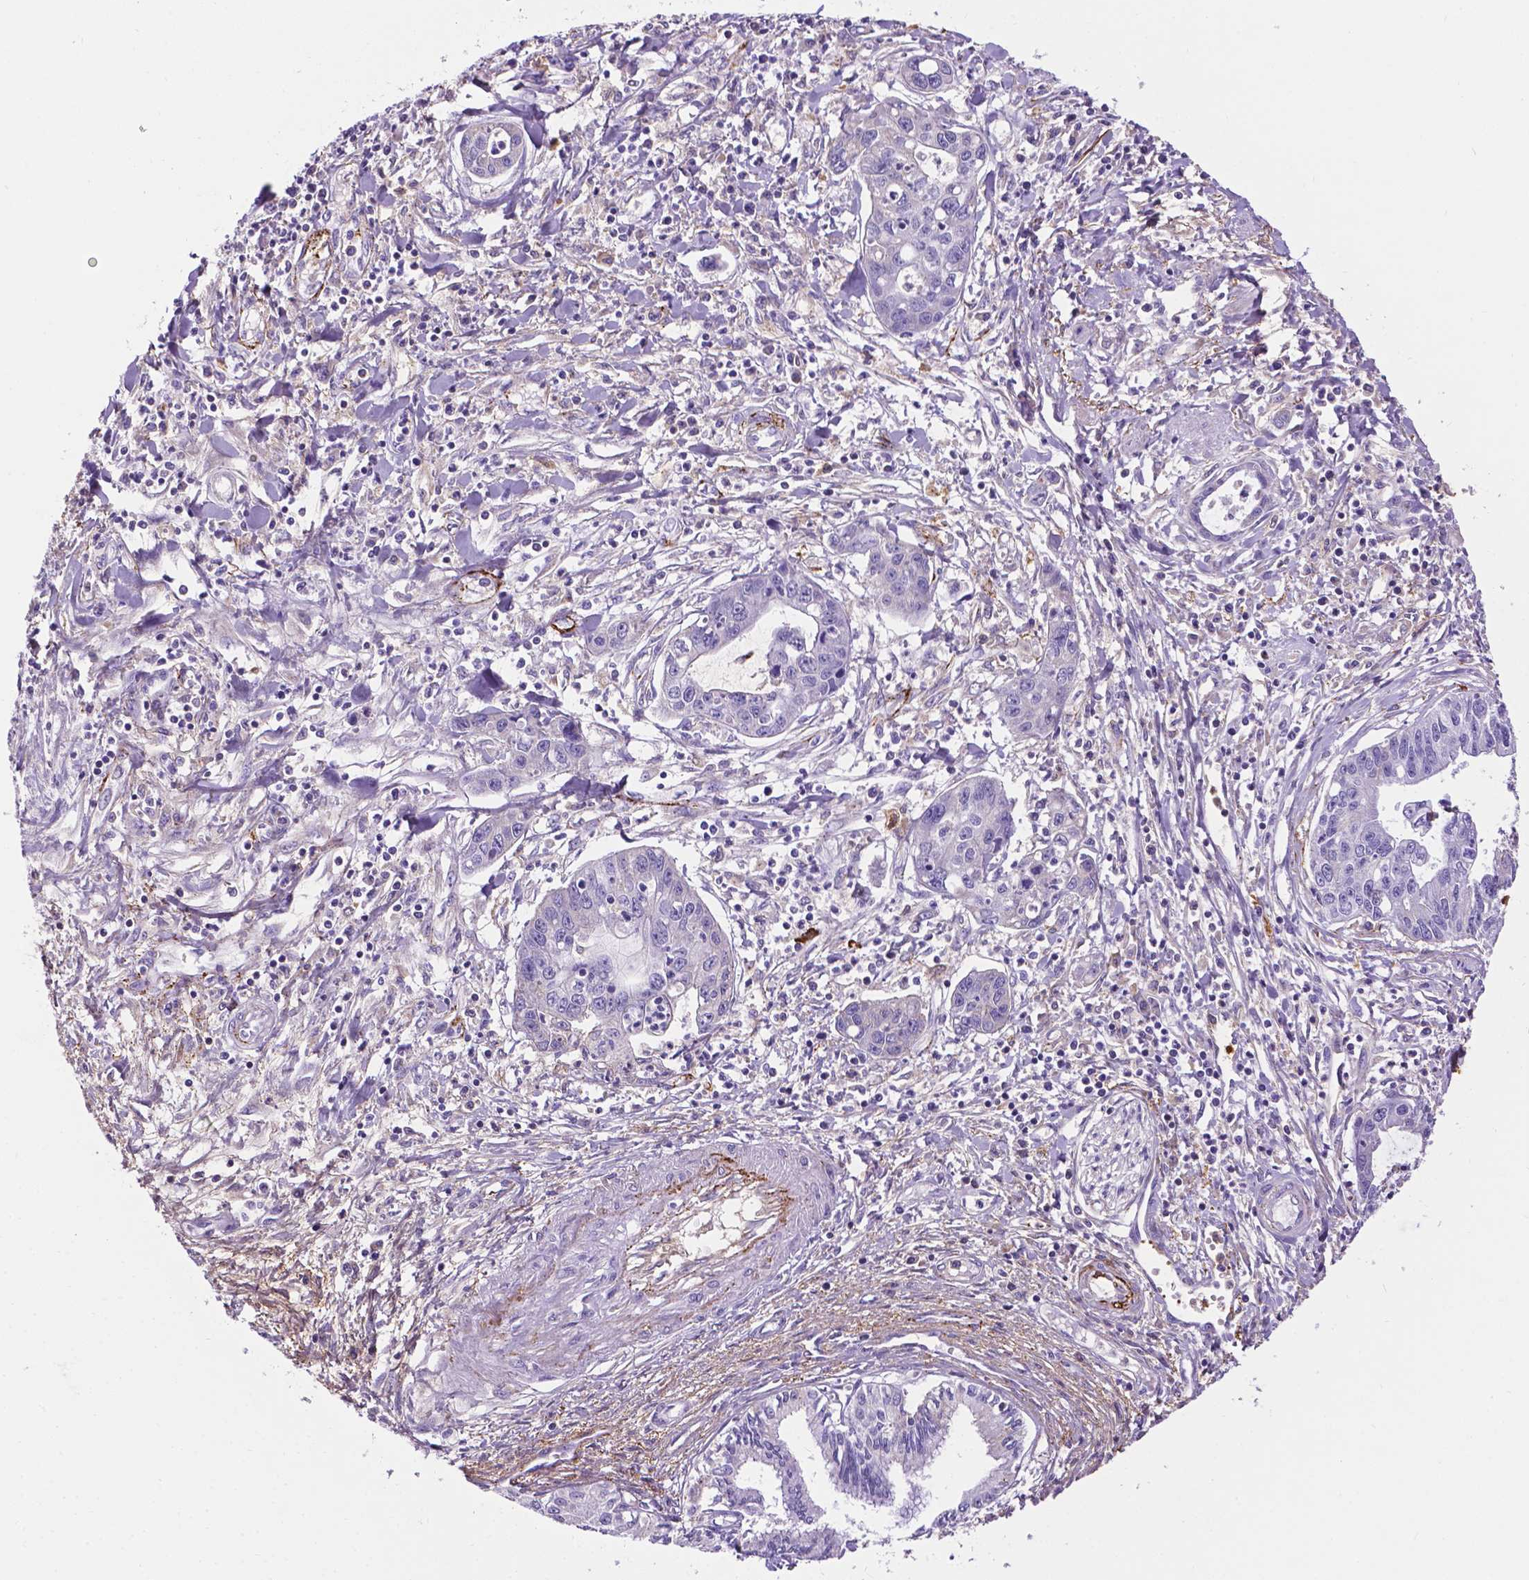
{"staining": {"intensity": "negative", "quantity": "none", "location": "none"}, "tissue": "liver cancer", "cell_type": "Tumor cells", "image_type": "cancer", "snomed": [{"axis": "morphology", "description": "Cholangiocarcinoma"}, {"axis": "topography", "description": "Liver"}], "caption": "Protein analysis of liver cholangiocarcinoma shows no significant expression in tumor cells. (DAB (3,3'-diaminobenzidine) immunohistochemistry visualized using brightfield microscopy, high magnification).", "gene": "APOE", "patient": {"sex": "male", "age": 58}}